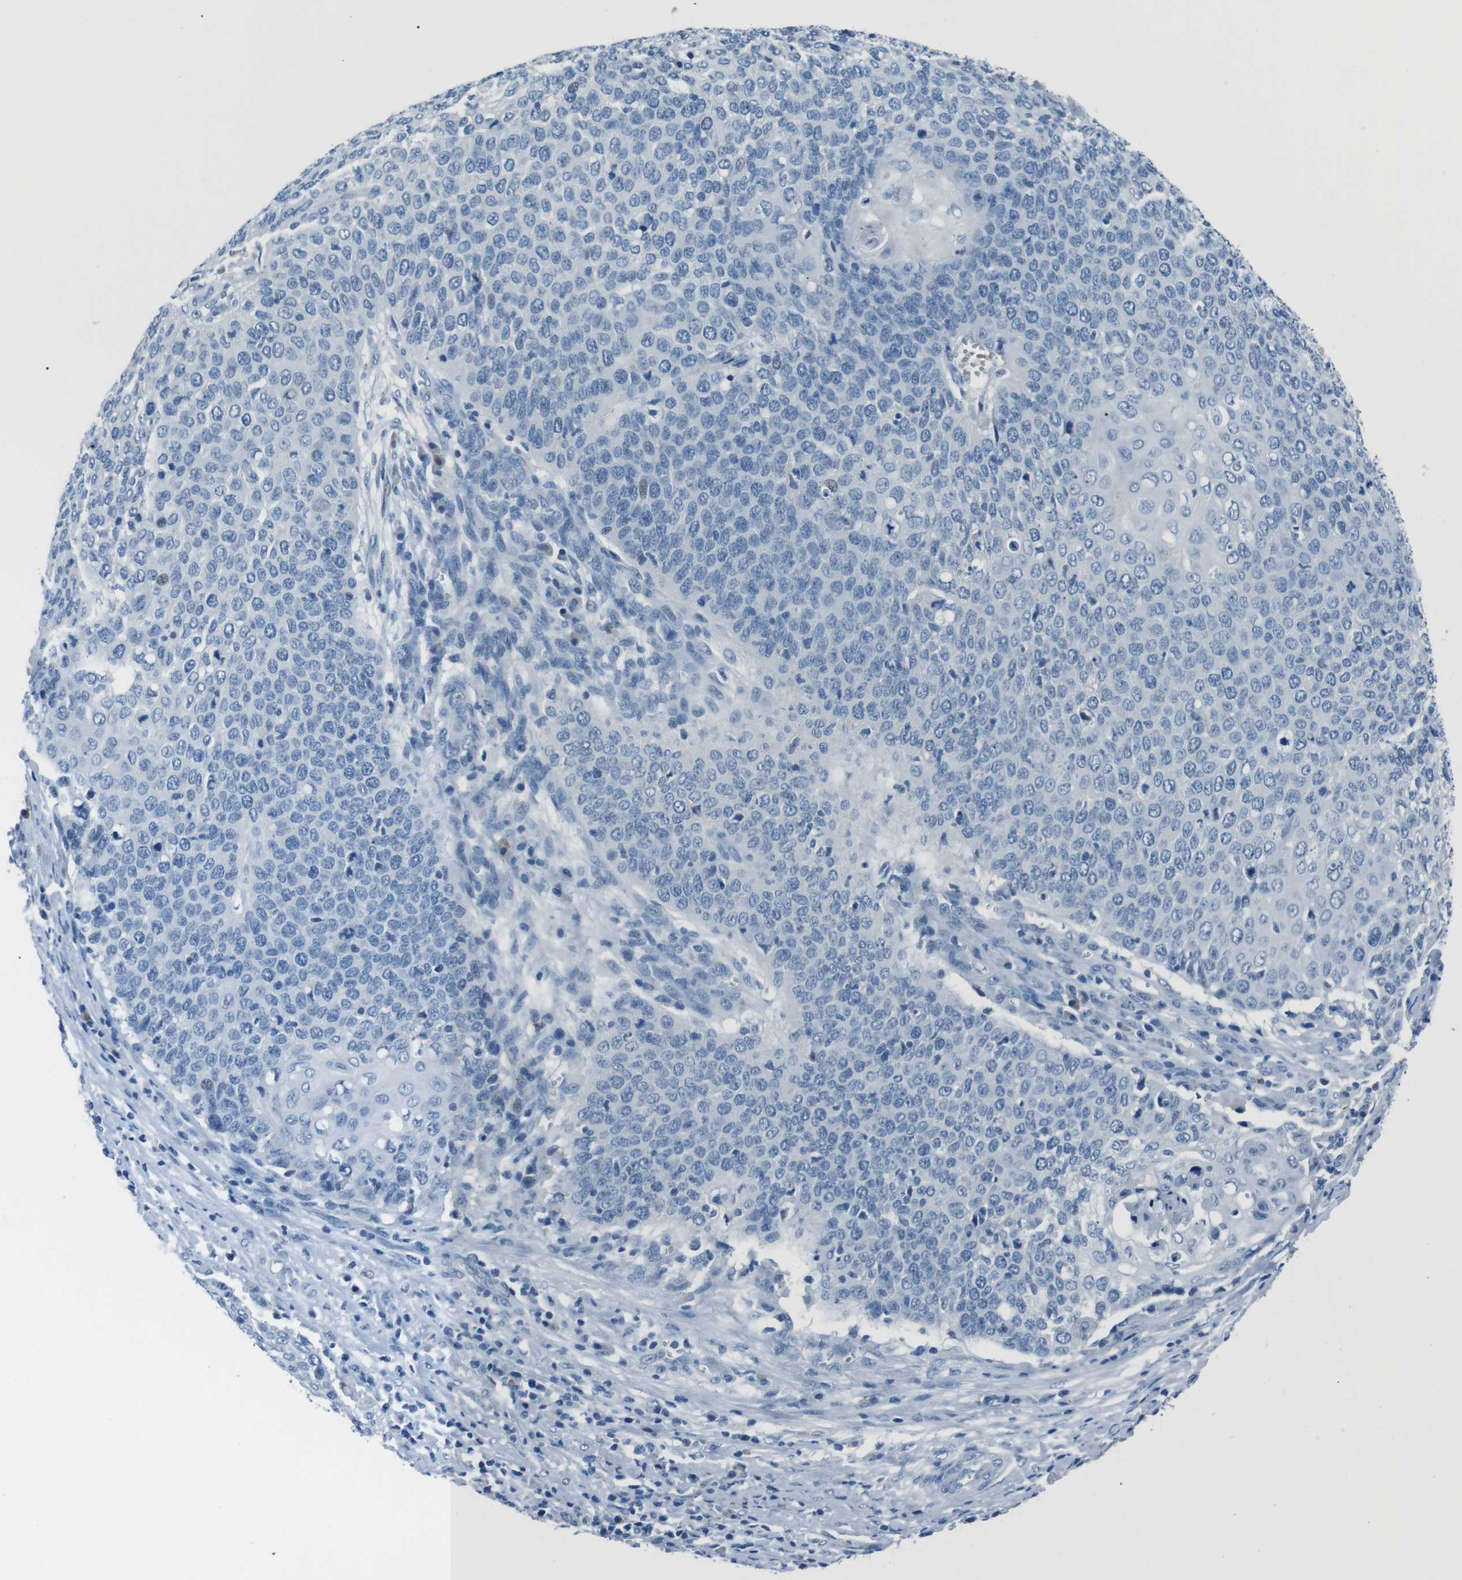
{"staining": {"intensity": "negative", "quantity": "none", "location": "none"}, "tissue": "cervical cancer", "cell_type": "Tumor cells", "image_type": "cancer", "snomed": [{"axis": "morphology", "description": "Squamous cell carcinoma, NOS"}, {"axis": "topography", "description": "Cervix"}], "caption": "There is no significant positivity in tumor cells of squamous cell carcinoma (cervical). (Immunohistochemistry, brightfield microscopy, high magnification).", "gene": "ST6GAL1", "patient": {"sex": "female", "age": 39}}